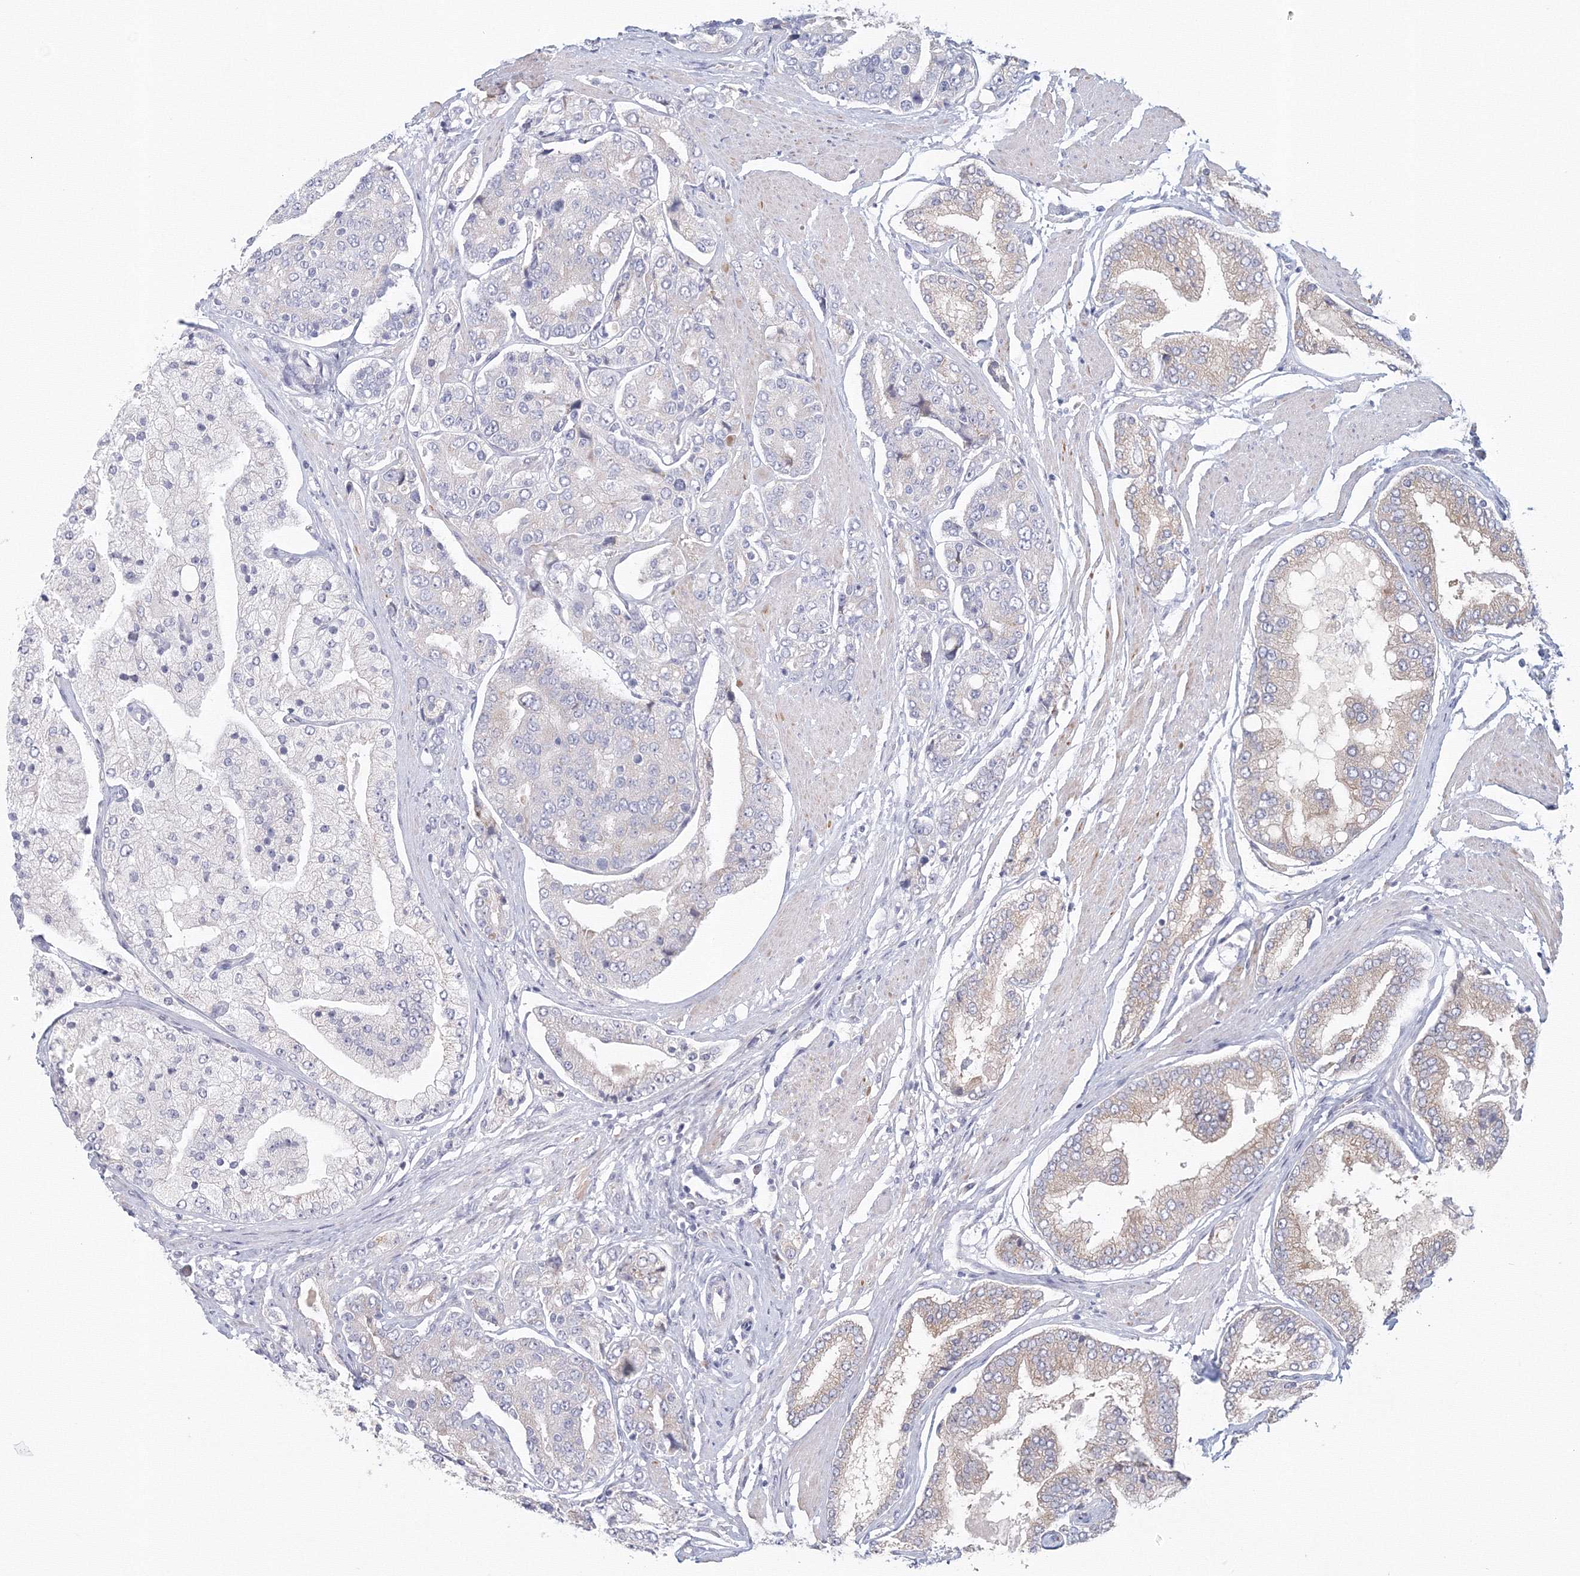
{"staining": {"intensity": "weak", "quantity": "<25%", "location": "cytoplasmic/membranous"}, "tissue": "prostate cancer", "cell_type": "Tumor cells", "image_type": "cancer", "snomed": [{"axis": "morphology", "description": "Adenocarcinoma, High grade"}, {"axis": "topography", "description": "Prostate"}], "caption": "The image demonstrates no staining of tumor cells in prostate cancer (high-grade adenocarcinoma).", "gene": "TACC2", "patient": {"sex": "male", "age": 56}}